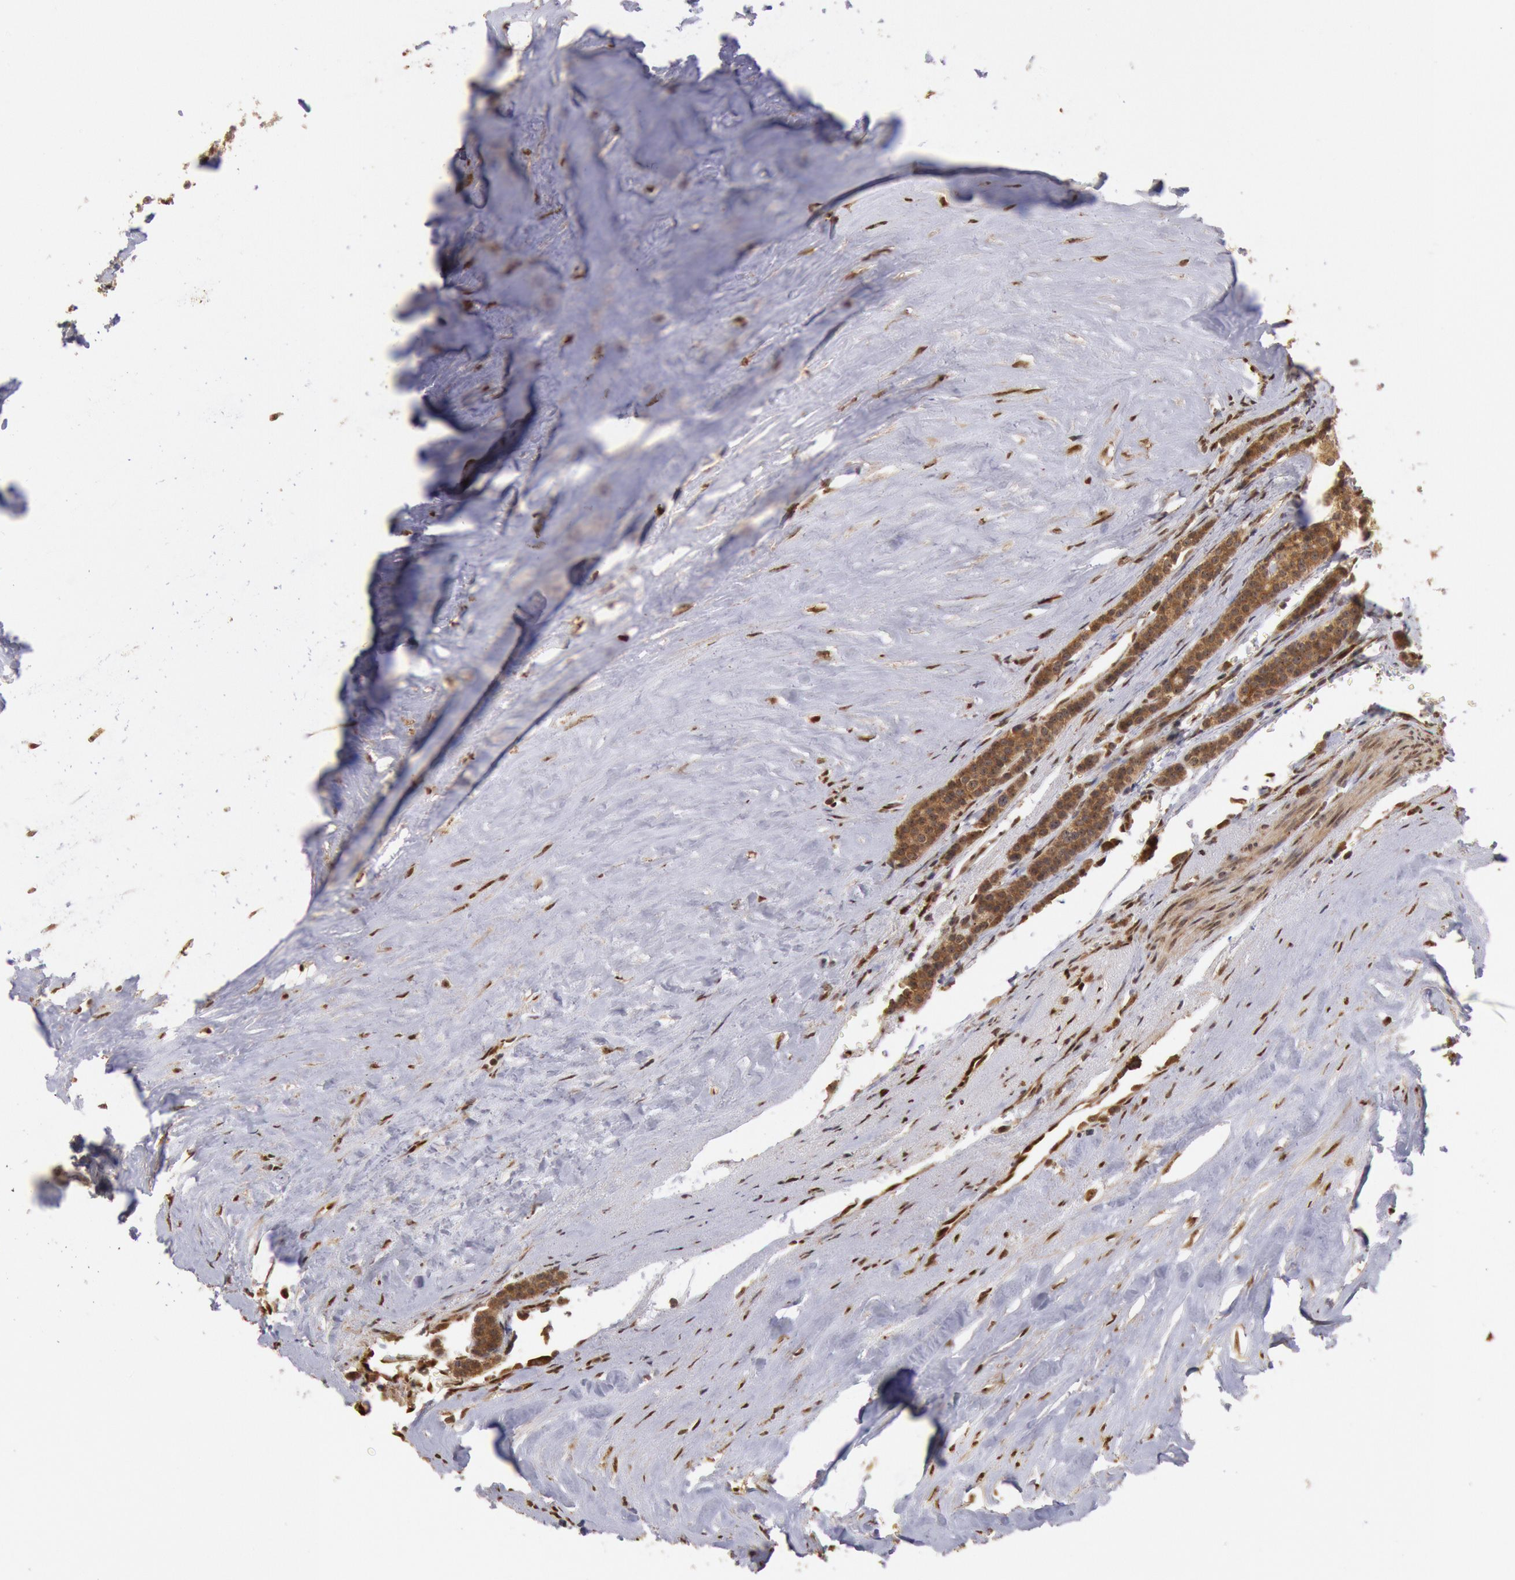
{"staining": {"intensity": "moderate", "quantity": ">75%", "location": "cytoplasmic/membranous"}, "tissue": "carcinoid", "cell_type": "Tumor cells", "image_type": "cancer", "snomed": [{"axis": "morphology", "description": "Carcinoid, malignant, NOS"}, {"axis": "topography", "description": "Small intestine"}], "caption": "IHC staining of carcinoid, which displays medium levels of moderate cytoplasmic/membranous positivity in approximately >75% of tumor cells indicating moderate cytoplasmic/membranous protein expression. The staining was performed using DAB (brown) for protein detection and nuclei were counterstained in hematoxylin (blue).", "gene": "STX17", "patient": {"sex": "male", "age": 63}}